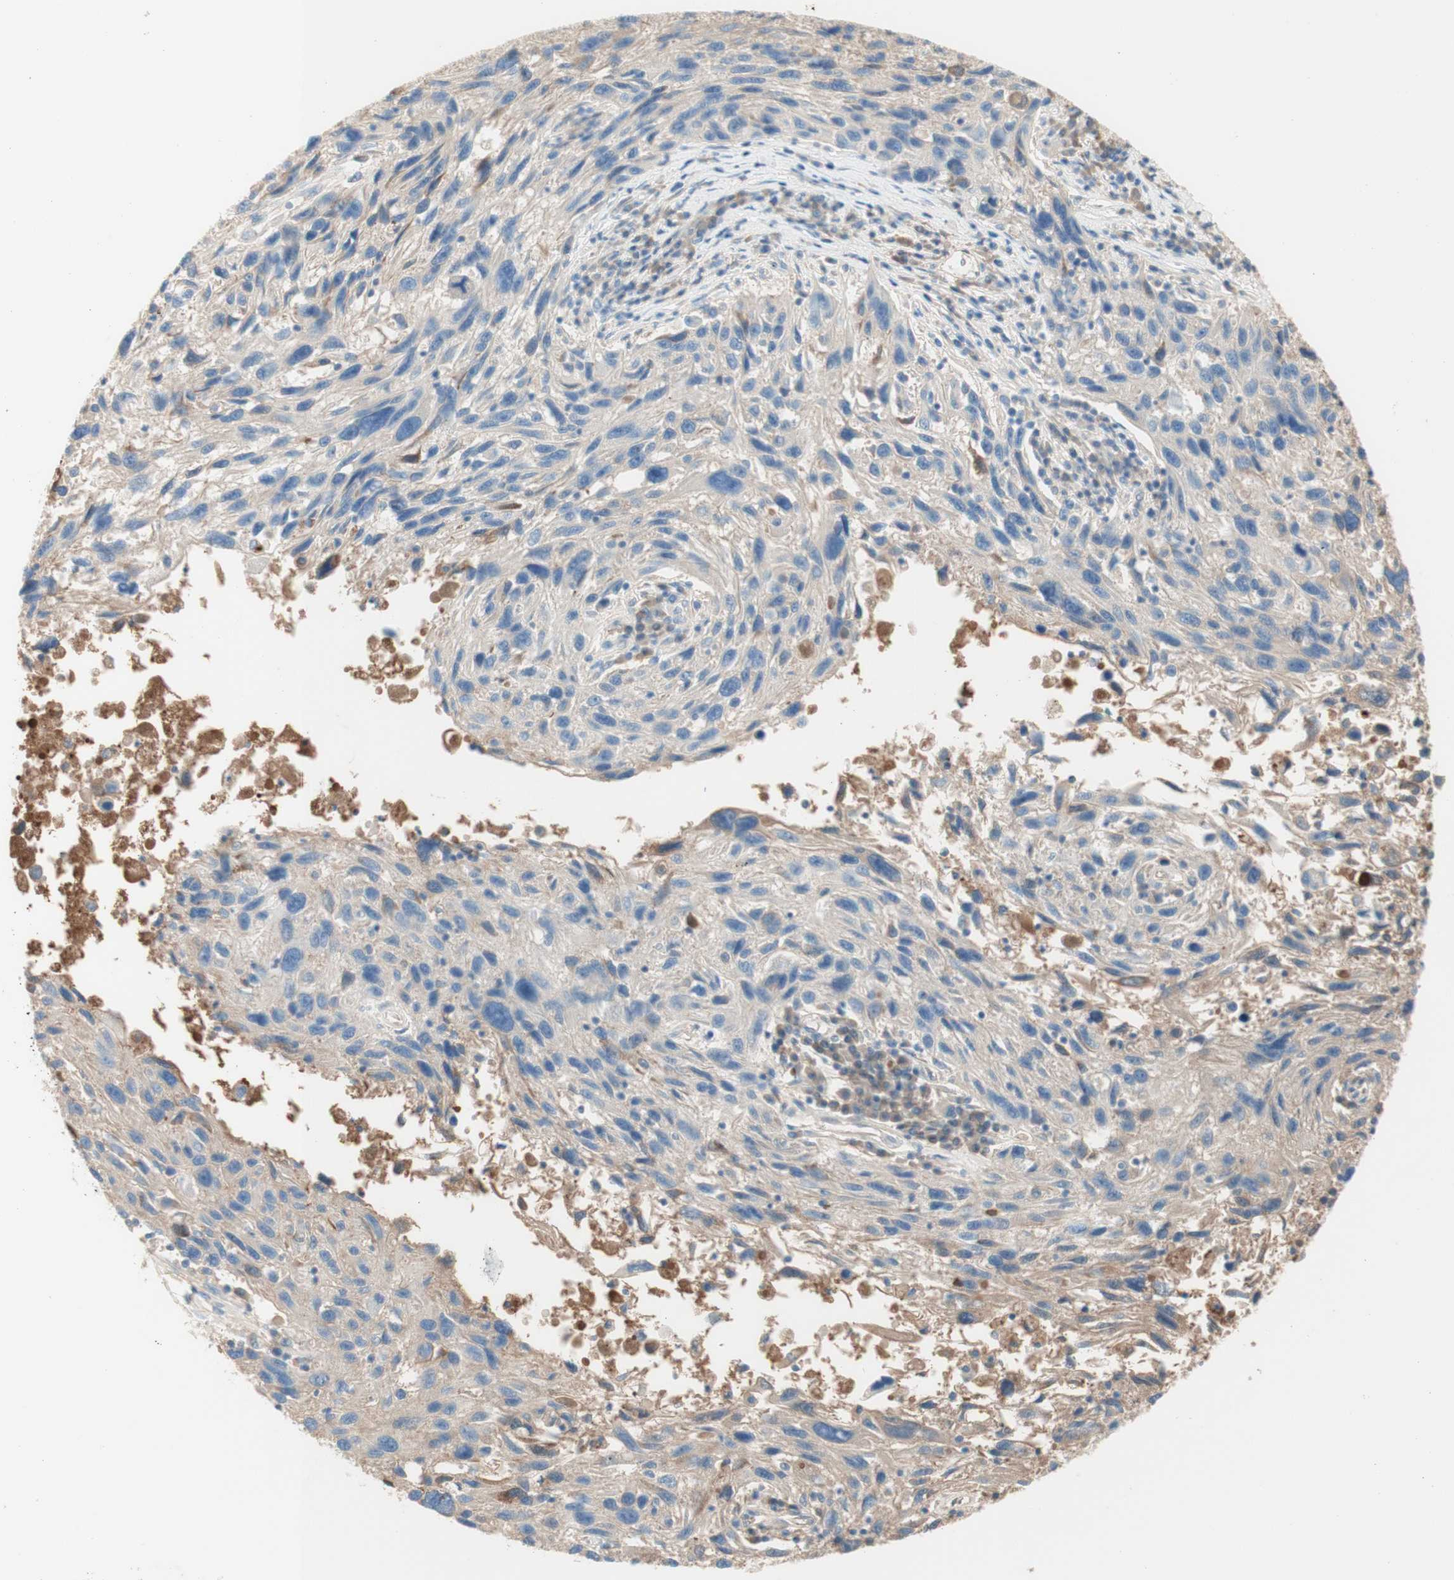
{"staining": {"intensity": "weak", "quantity": ">75%", "location": "cytoplasmic/membranous"}, "tissue": "melanoma", "cell_type": "Tumor cells", "image_type": "cancer", "snomed": [{"axis": "morphology", "description": "Malignant melanoma, NOS"}, {"axis": "topography", "description": "Skin"}], "caption": "A histopathology image of malignant melanoma stained for a protein shows weak cytoplasmic/membranous brown staining in tumor cells. Nuclei are stained in blue.", "gene": "KNG1", "patient": {"sex": "male", "age": 53}}